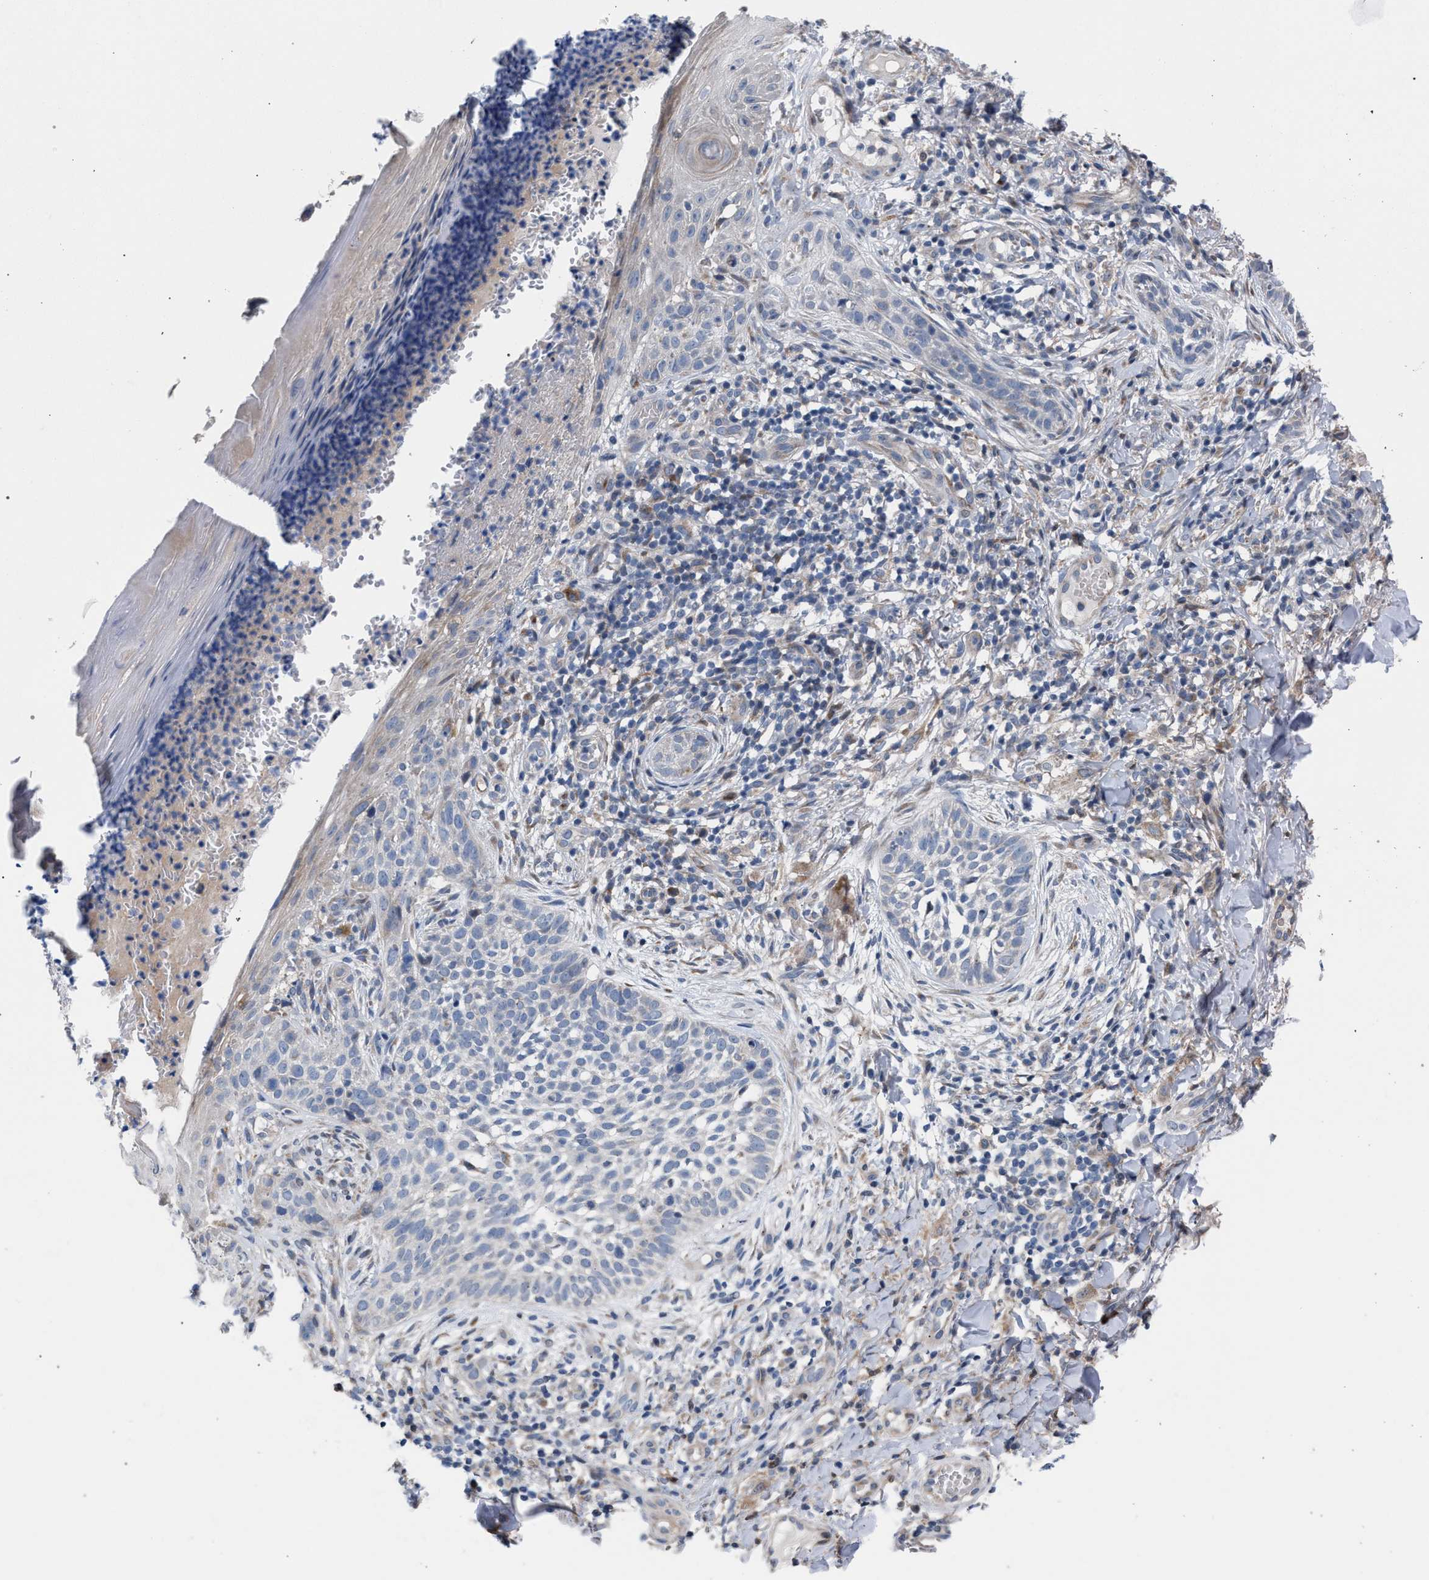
{"staining": {"intensity": "negative", "quantity": "none", "location": "none"}, "tissue": "skin cancer", "cell_type": "Tumor cells", "image_type": "cancer", "snomed": [{"axis": "morphology", "description": "Normal tissue, NOS"}, {"axis": "morphology", "description": "Basal cell carcinoma"}, {"axis": "topography", "description": "Skin"}], "caption": "This is a micrograph of IHC staining of basal cell carcinoma (skin), which shows no expression in tumor cells. The staining was performed using DAB to visualize the protein expression in brown, while the nuclei were stained in blue with hematoxylin (Magnification: 20x).", "gene": "RNF135", "patient": {"sex": "male", "age": 67}}